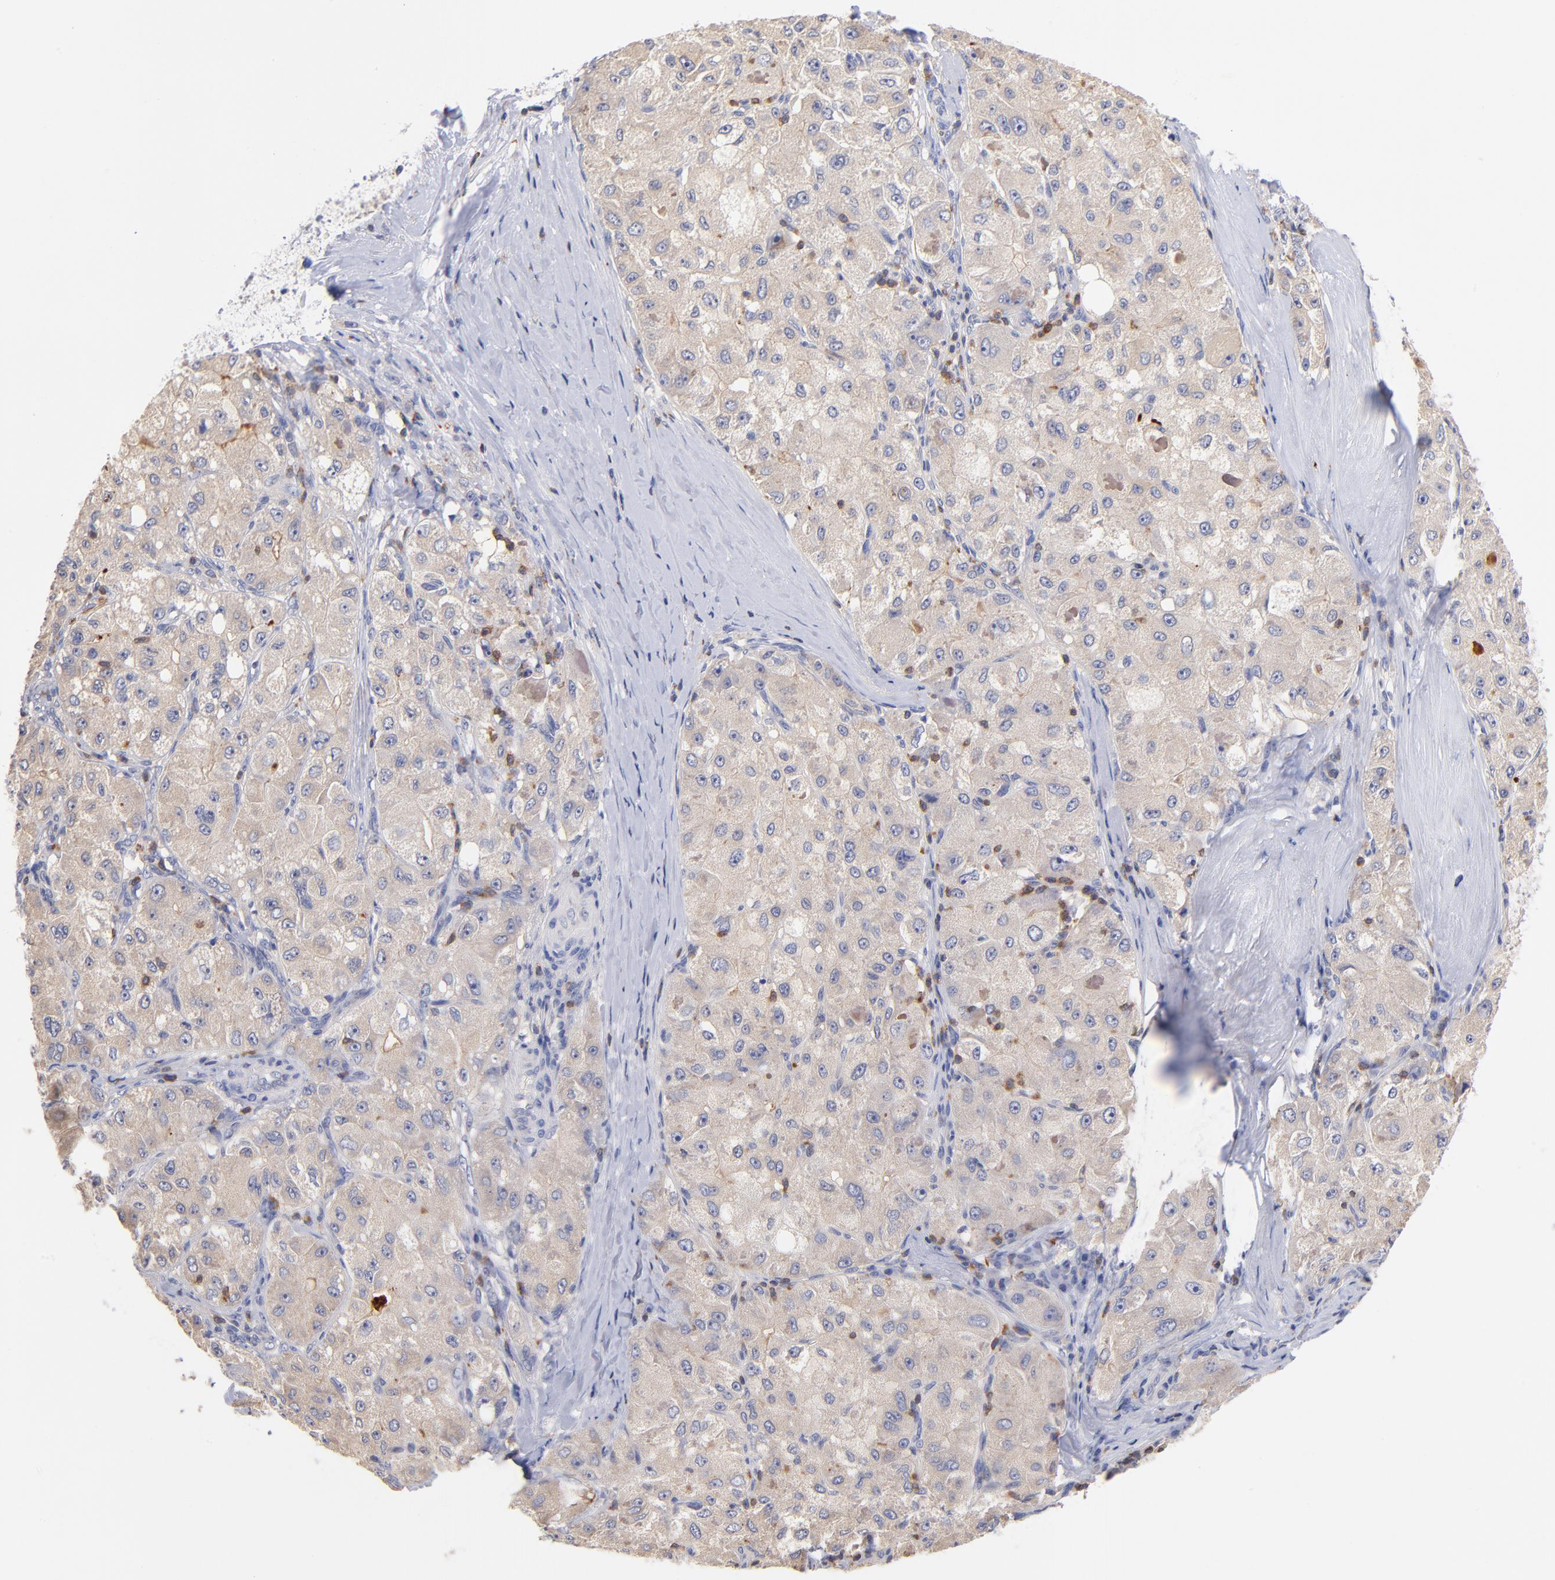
{"staining": {"intensity": "weak", "quantity": "25%-75%", "location": "cytoplasmic/membranous"}, "tissue": "liver cancer", "cell_type": "Tumor cells", "image_type": "cancer", "snomed": [{"axis": "morphology", "description": "Carcinoma, Hepatocellular, NOS"}, {"axis": "topography", "description": "Liver"}], "caption": "The histopathology image shows a brown stain indicating the presence of a protein in the cytoplasmic/membranous of tumor cells in liver cancer.", "gene": "KREMEN2", "patient": {"sex": "male", "age": 80}}